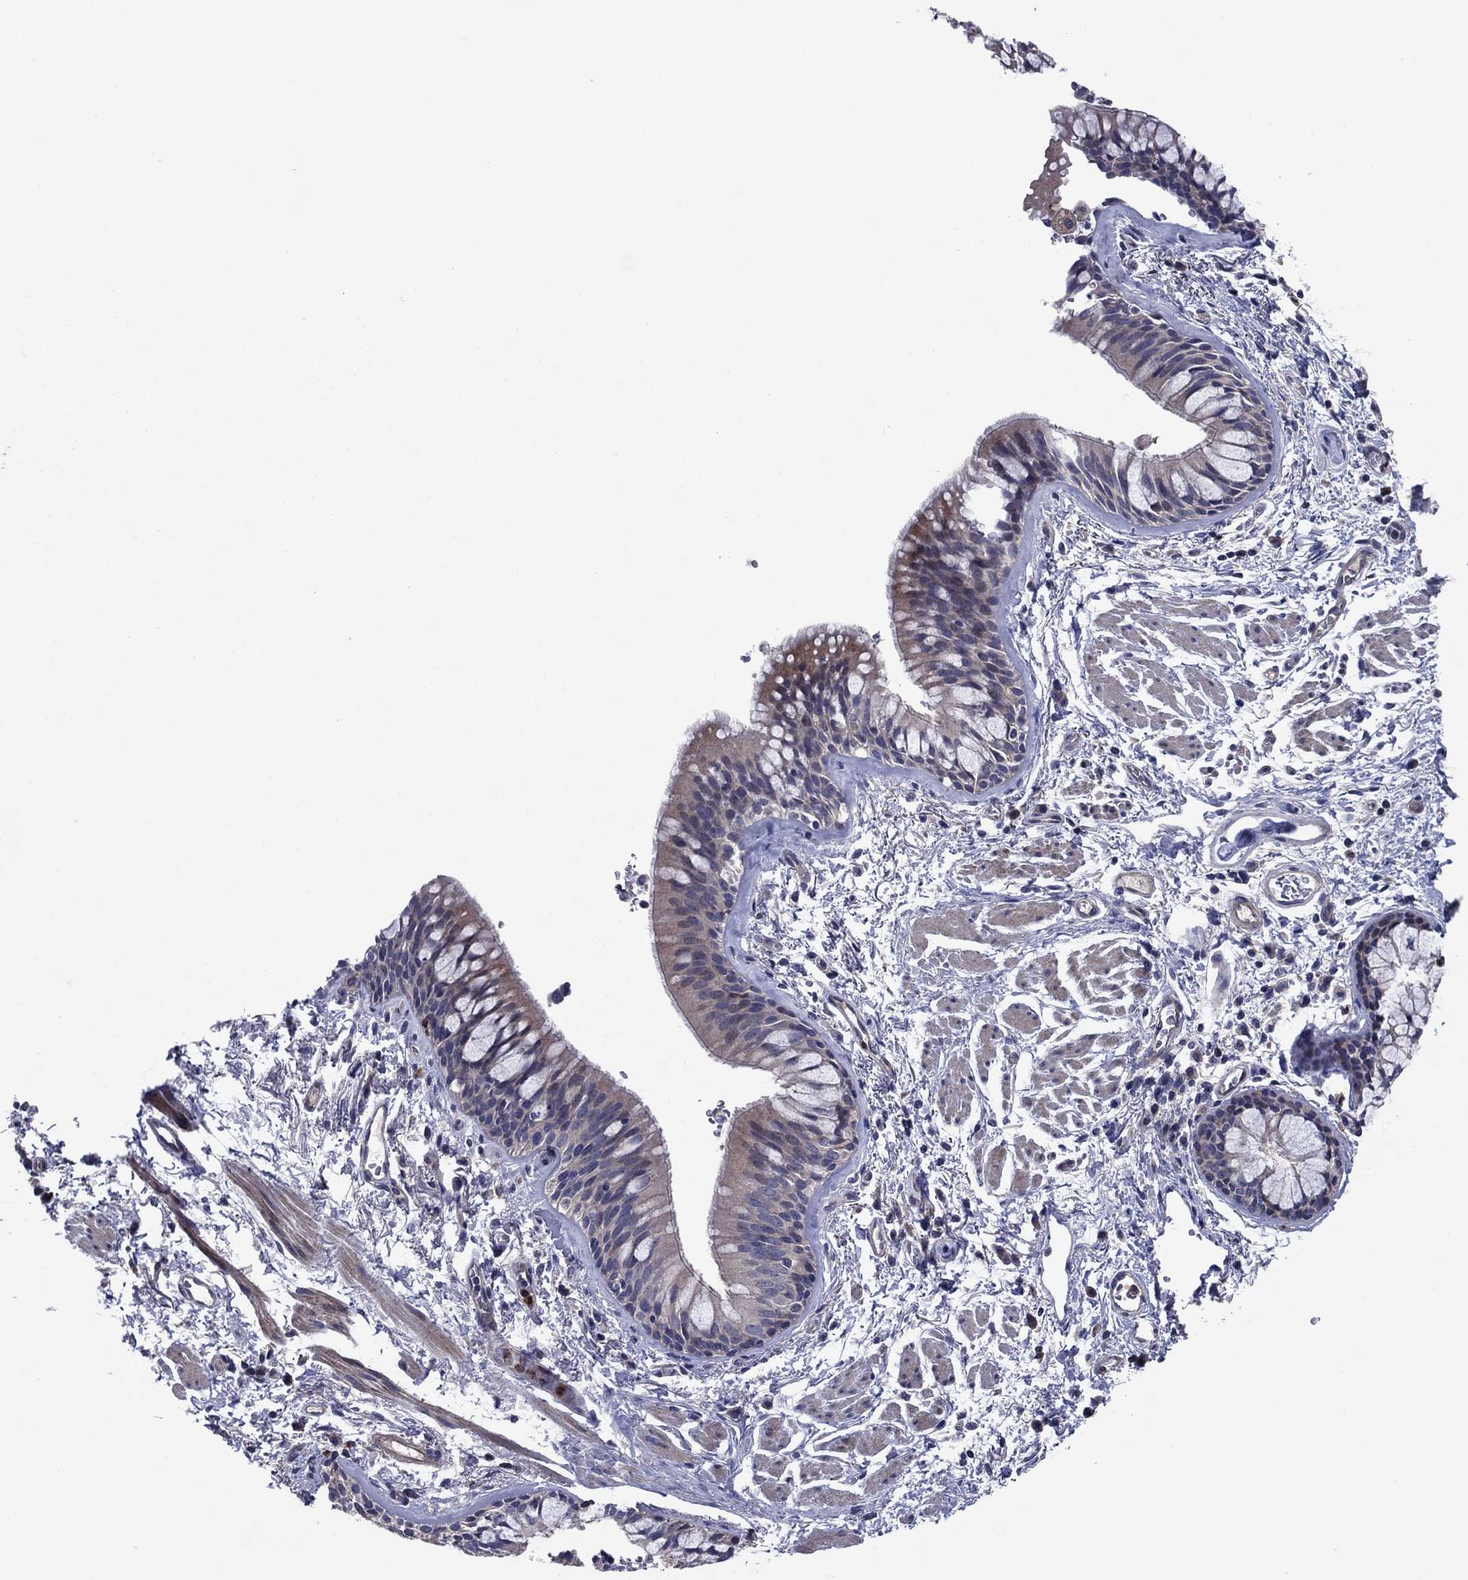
{"staining": {"intensity": "moderate", "quantity": "<25%", "location": "cytoplasmic/membranous"}, "tissue": "bronchus", "cell_type": "Respiratory epithelial cells", "image_type": "normal", "snomed": [{"axis": "morphology", "description": "Normal tissue, NOS"}, {"axis": "topography", "description": "Bronchus"}, {"axis": "topography", "description": "Lung"}], "caption": "A photomicrograph of human bronchus stained for a protein reveals moderate cytoplasmic/membranous brown staining in respiratory epithelial cells. (IHC, brightfield microscopy, high magnification).", "gene": "MSRB1", "patient": {"sex": "female", "age": 57}}